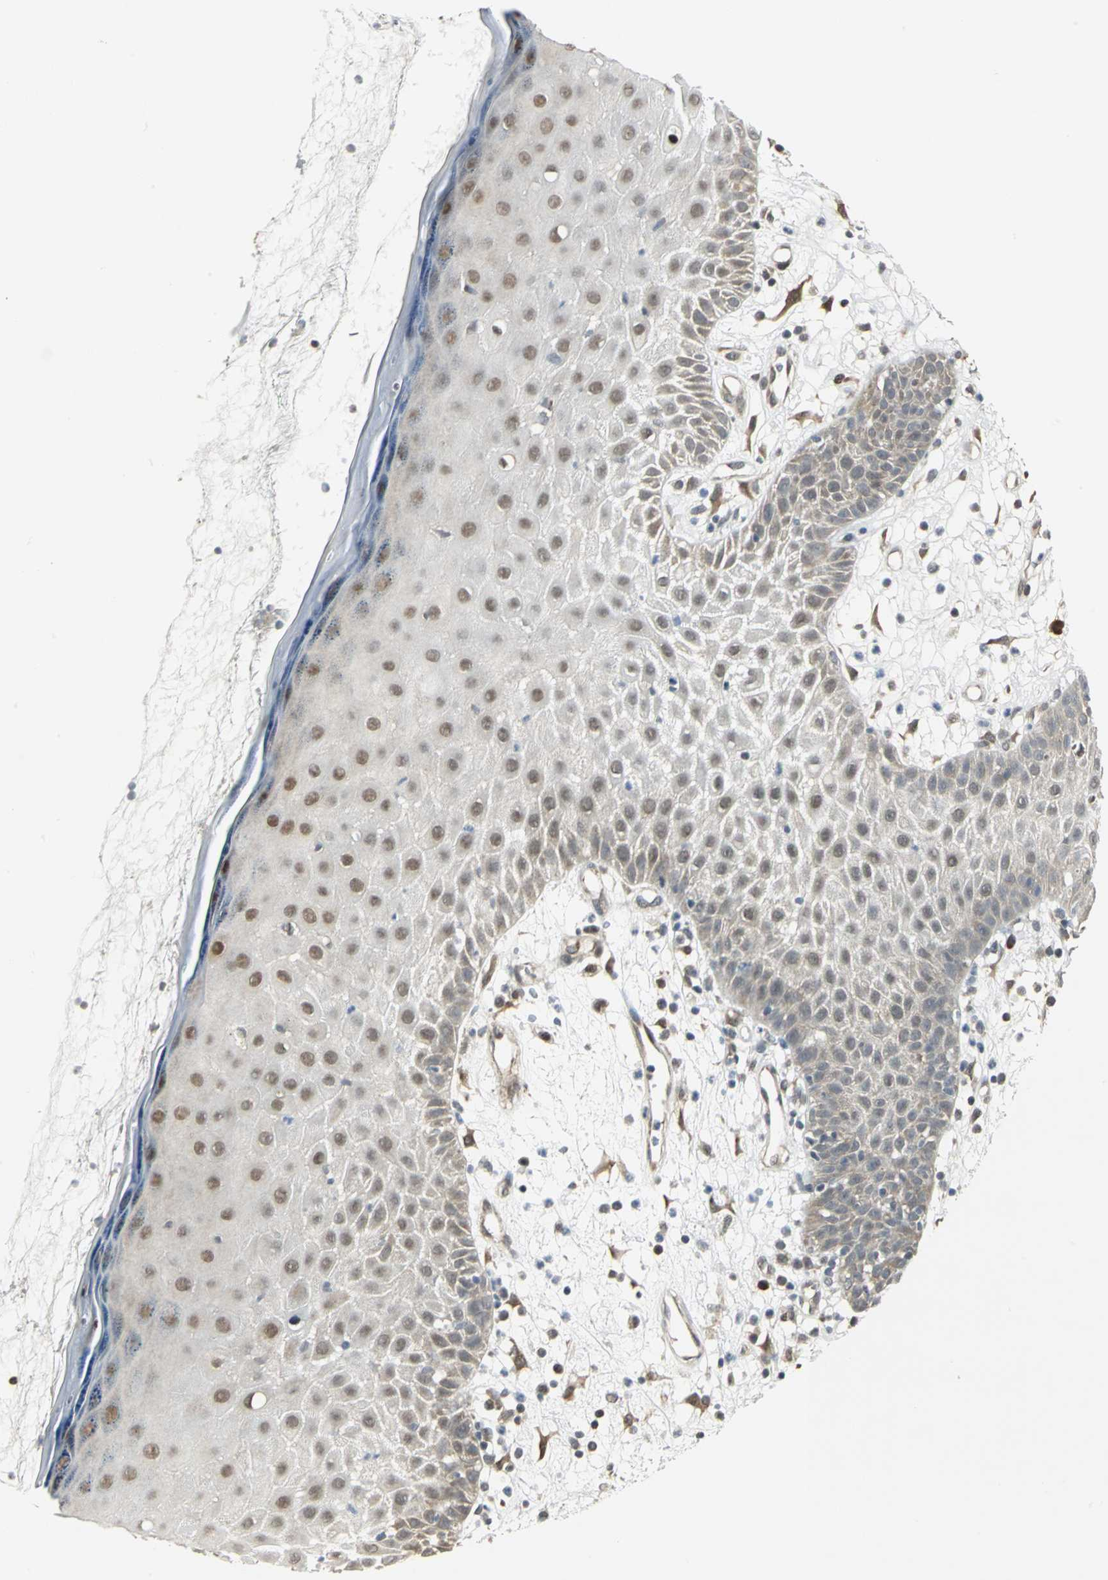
{"staining": {"intensity": "moderate", "quantity": ">75%", "location": "cytoplasmic/membranous,nuclear"}, "tissue": "skin cancer", "cell_type": "Tumor cells", "image_type": "cancer", "snomed": [{"axis": "morphology", "description": "Squamous cell carcinoma, NOS"}, {"axis": "topography", "description": "Skin"}], "caption": "Skin cancer (squamous cell carcinoma) tissue shows moderate cytoplasmic/membranous and nuclear staining in about >75% of tumor cells, visualized by immunohistochemistry. Ihc stains the protein in brown and the nuclei are stained blue.", "gene": "PSMC4", "patient": {"sex": "female", "age": 78}}